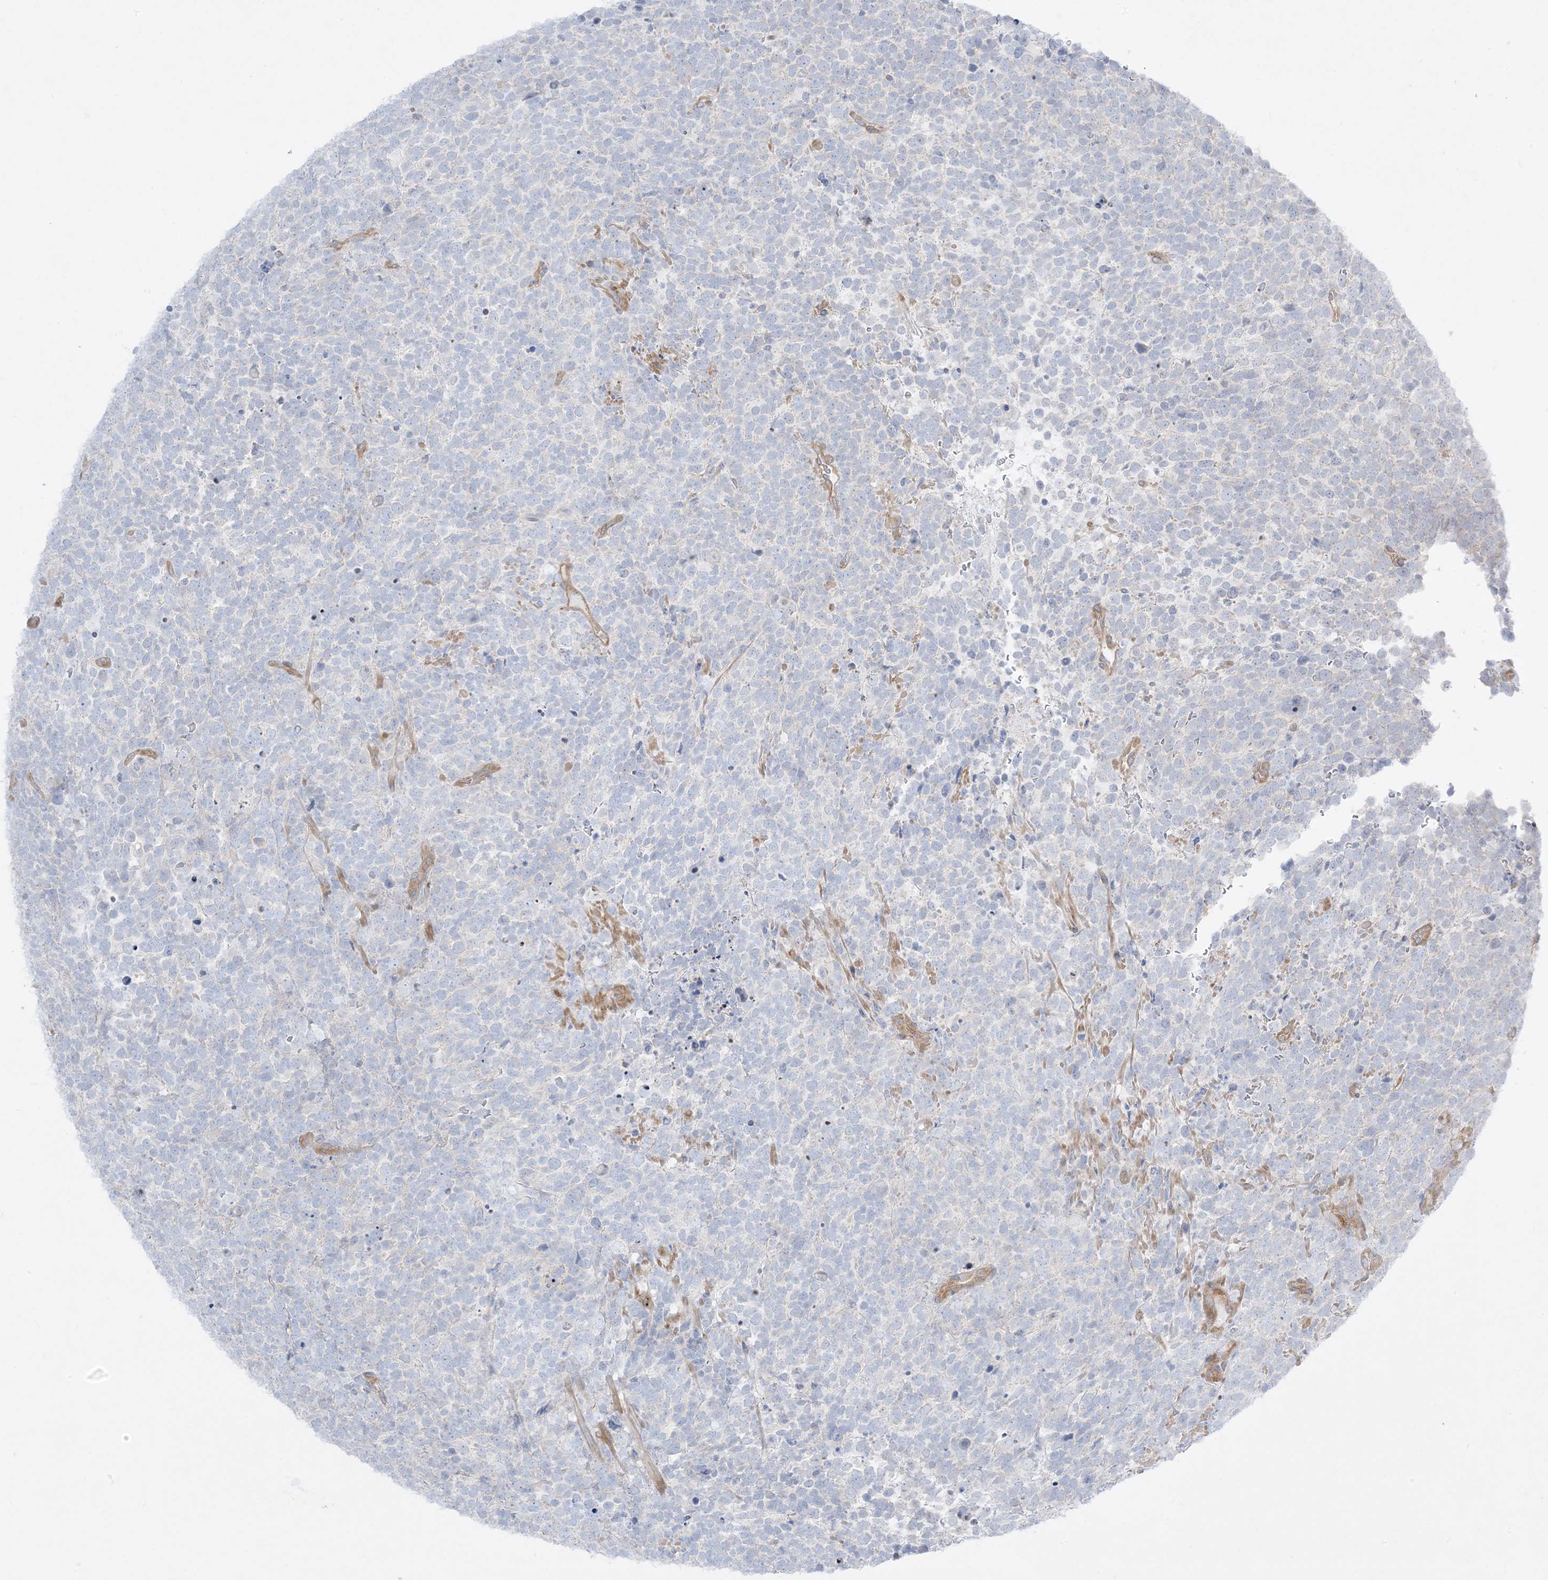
{"staining": {"intensity": "negative", "quantity": "none", "location": "none"}, "tissue": "urothelial cancer", "cell_type": "Tumor cells", "image_type": "cancer", "snomed": [{"axis": "morphology", "description": "Urothelial carcinoma, High grade"}, {"axis": "topography", "description": "Urinary bladder"}], "caption": "DAB (3,3'-diaminobenzidine) immunohistochemical staining of urothelial cancer reveals no significant positivity in tumor cells.", "gene": "ARHGEF9", "patient": {"sex": "female", "age": 82}}